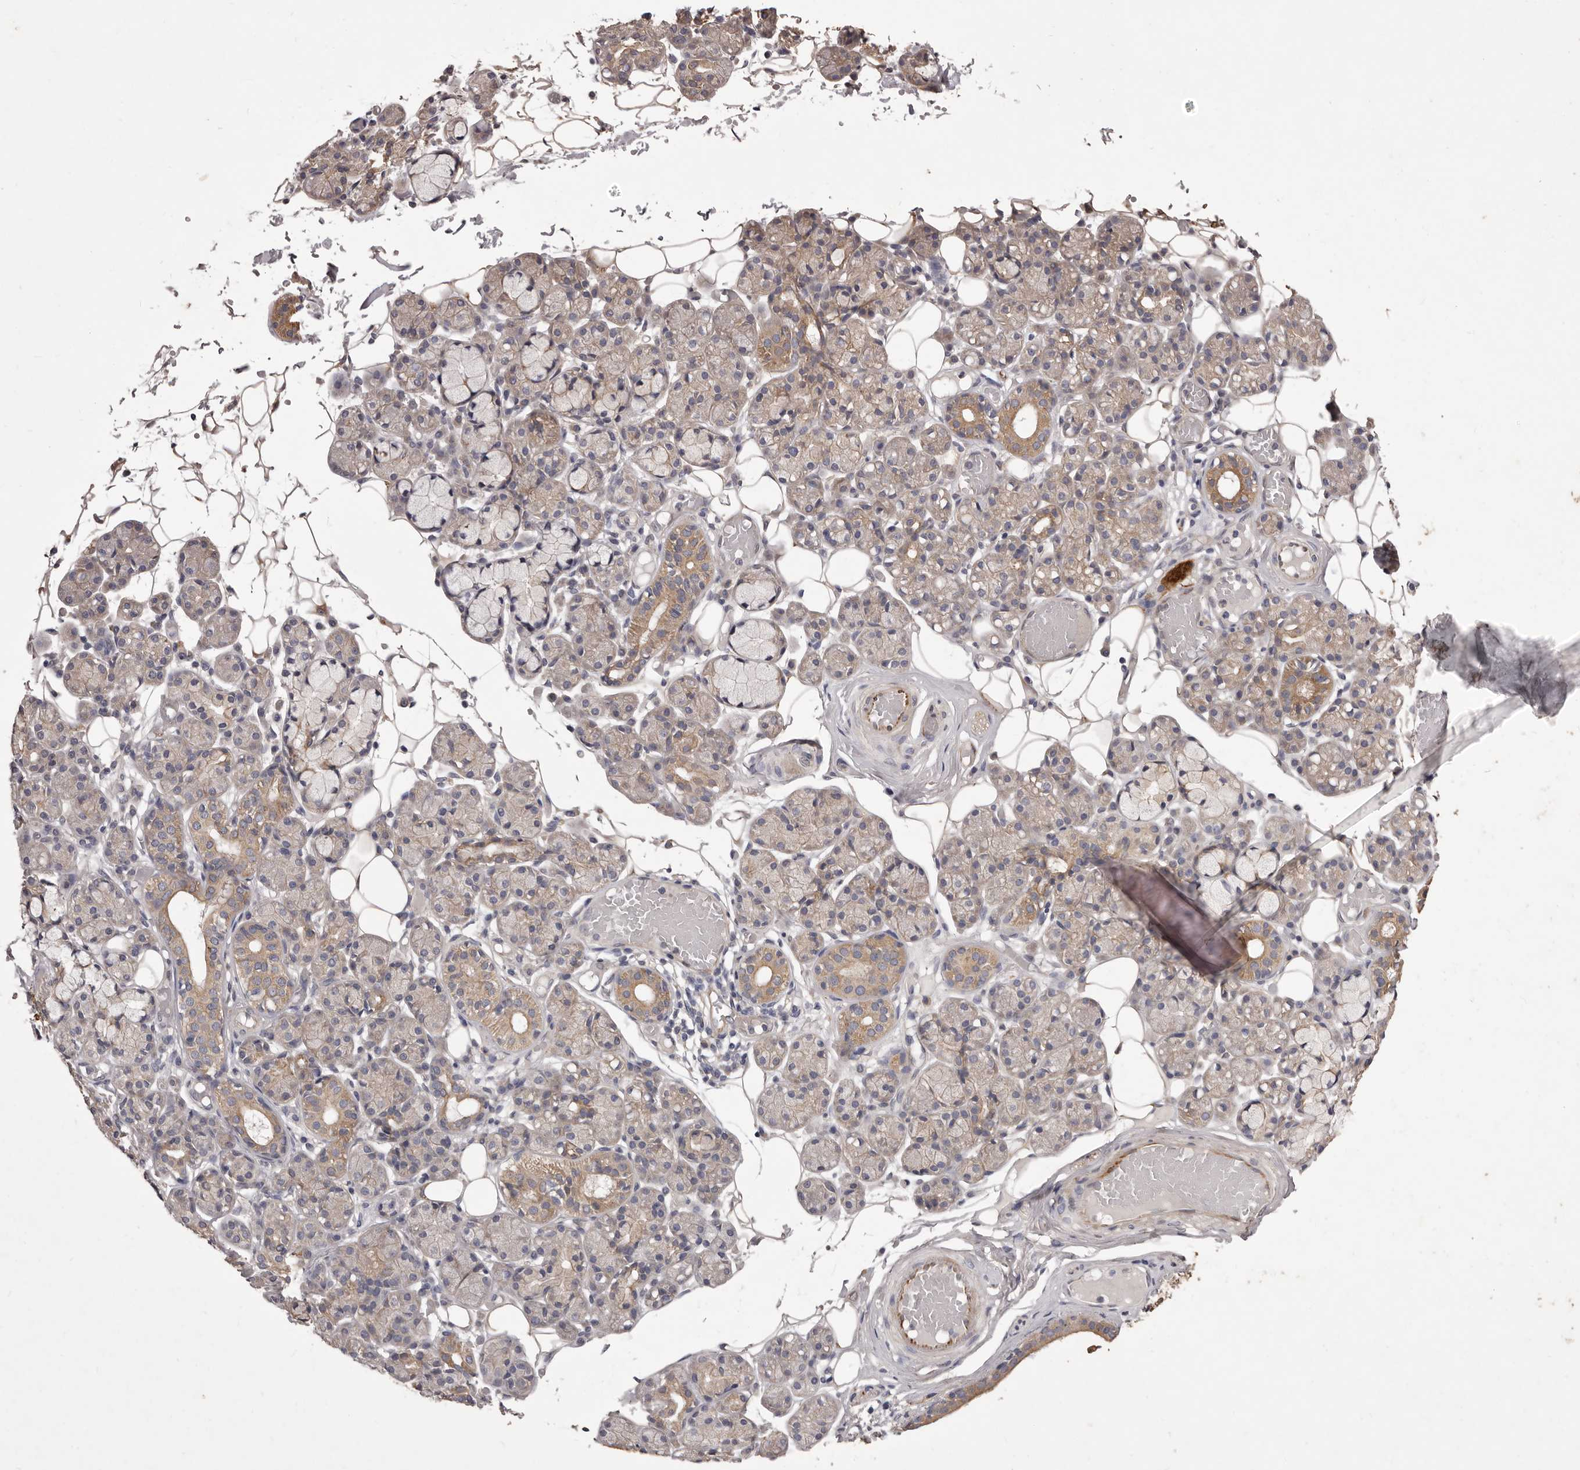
{"staining": {"intensity": "moderate", "quantity": "<25%", "location": "cytoplasmic/membranous"}, "tissue": "salivary gland", "cell_type": "Glandular cells", "image_type": "normal", "snomed": [{"axis": "morphology", "description": "Normal tissue, NOS"}, {"axis": "topography", "description": "Salivary gland"}], "caption": "Human salivary gland stained with a brown dye reveals moderate cytoplasmic/membranous positive staining in approximately <25% of glandular cells.", "gene": "PNRC1", "patient": {"sex": "male", "age": 63}}